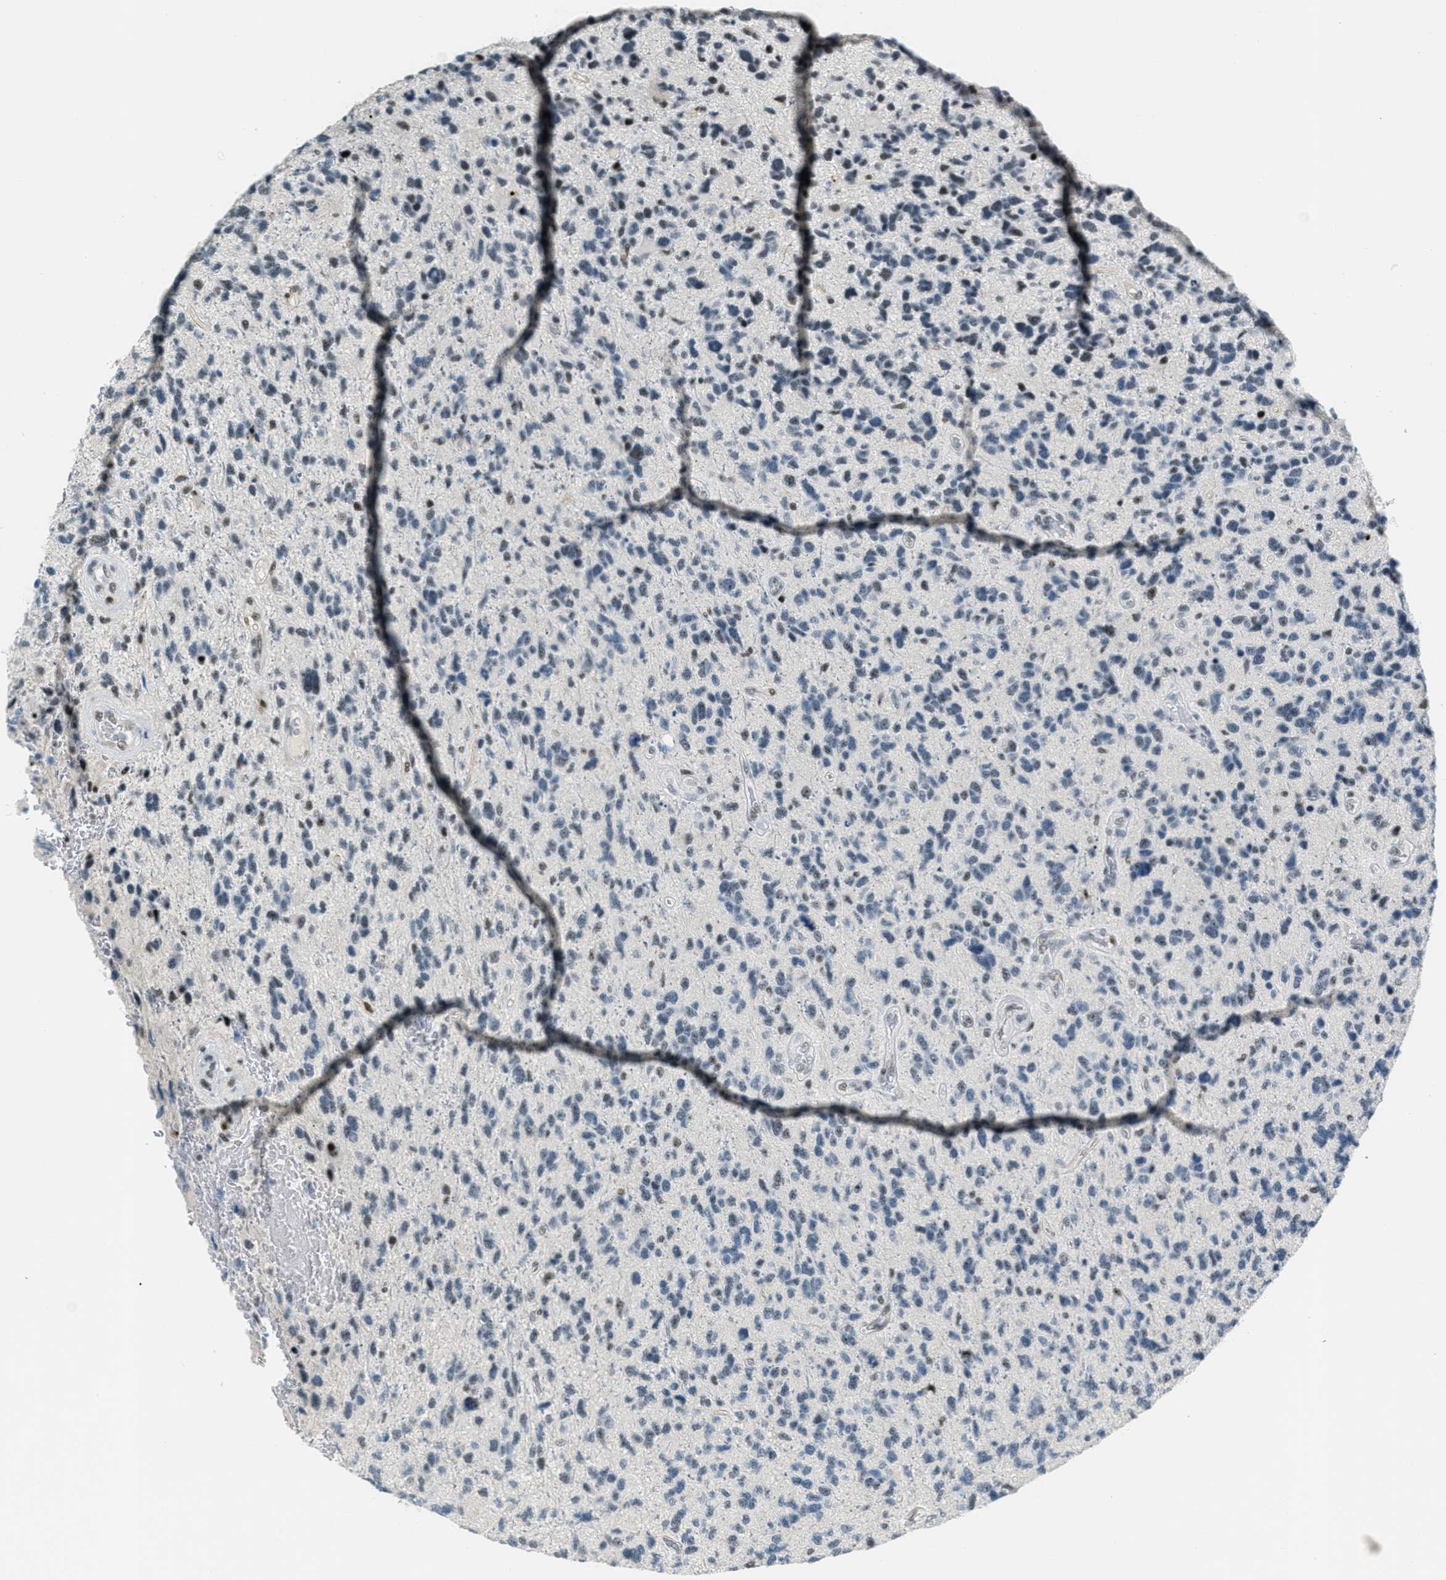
{"staining": {"intensity": "weak", "quantity": "<25%", "location": "nuclear"}, "tissue": "glioma", "cell_type": "Tumor cells", "image_type": "cancer", "snomed": [{"axis": "morphology", "description": "Glioma, malignant, High grade"}, {"axis": "topography", "description": "Brain"}], "caption": "Tumor cells are negative for brown protein staining in high-grade glioma (malignant). (Immunohistochemistry (ihc), brightfield microscopy, high magnification).", "gene": "ZDHHC23", "patient": {"sex": "female", "age": 58}}